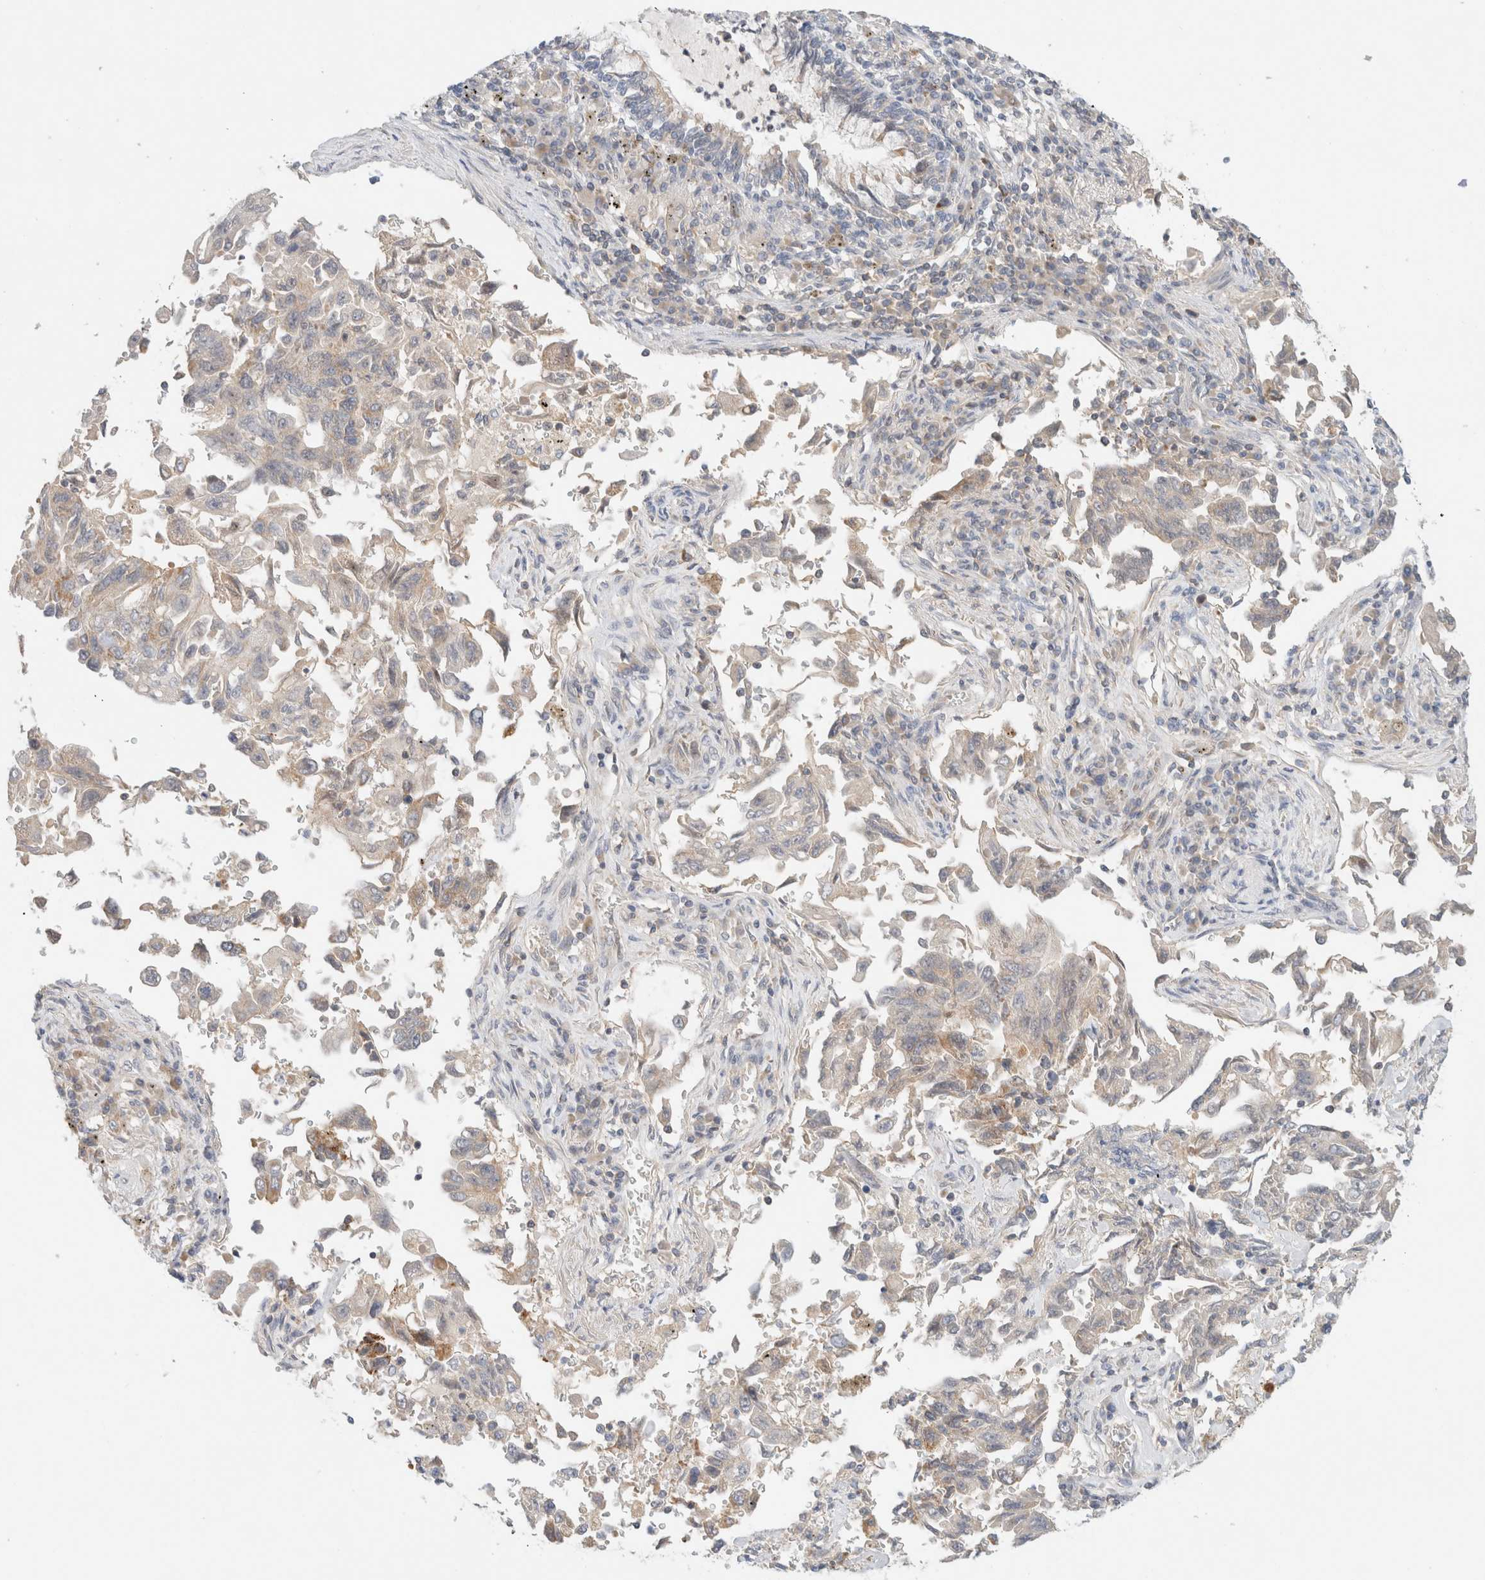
{"staining": {"intensity": "weak", "quantity": "<25%", "location": "cytoplasmic/membranous"}, "tissue": "lung cancer", "cell_type": "Tumor cells", "image_type": "cancer", "snomed": [{"axis": "morphology", "description": "Adenocarcinoma, NOS"}, {"axis": "topography", "description": "Lung"}], "caption": "Tumor cells are negative for protein expression in human lung cancer.", "gene": "MRM3", "patient": {"sex": "female", "age": 51}}